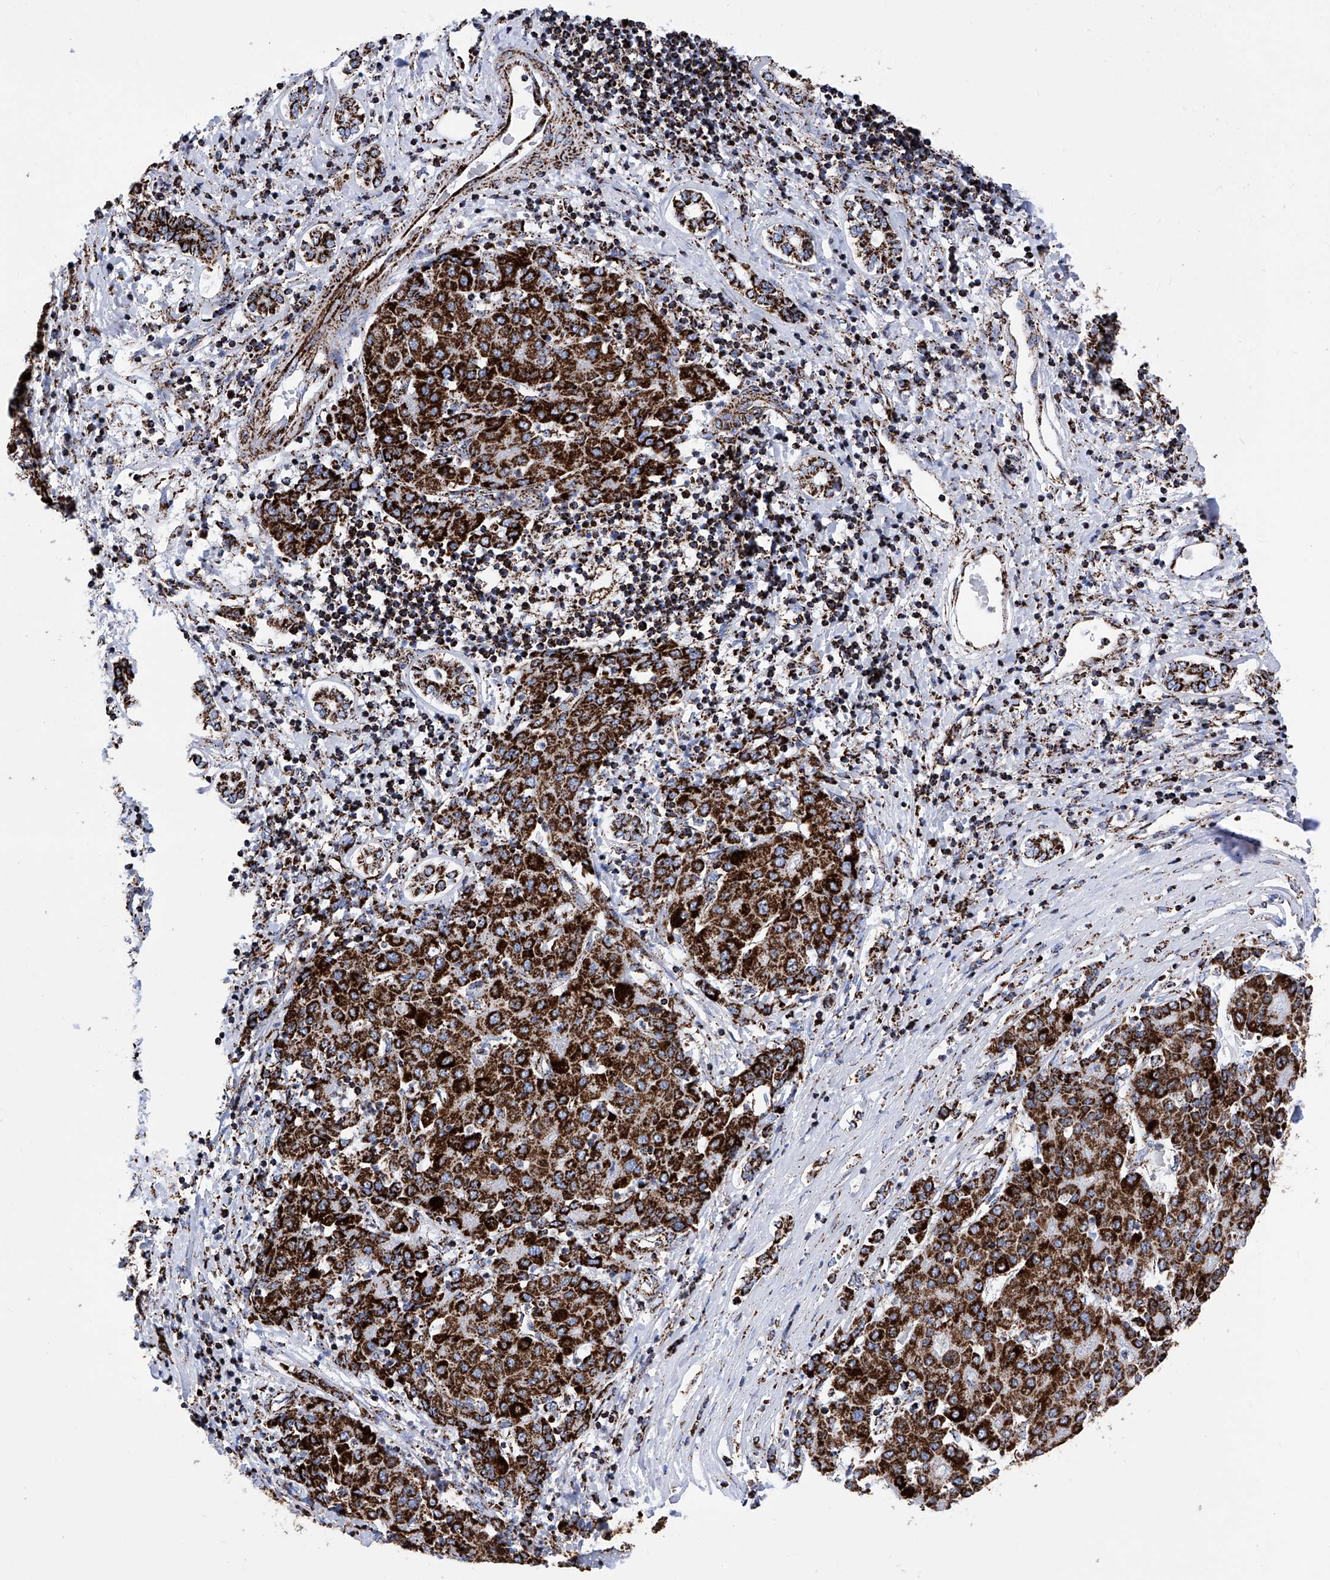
{"staining": {"intensity": "strong", "quantity": ">75%", "location": "cytoplasmic/membranous"}, "tissue": "liver cancer", "cell_type": "Tumor cells", "image_type": "cancer", "snomed": [{"axis": "morphology", "description": "Carcinoma, Hepatocellular, NOS"}, {"axis": "topography", "description": "Liver"}], "caption": "The histopathology image reveals a brown stain indicating the presence of a protein in the cytoplasmic/membranous of tumor cells in hepatocellular carcinoma (liver).", "gene": "ATP5PF", "patient": {"sex": "male", "age": 65}}